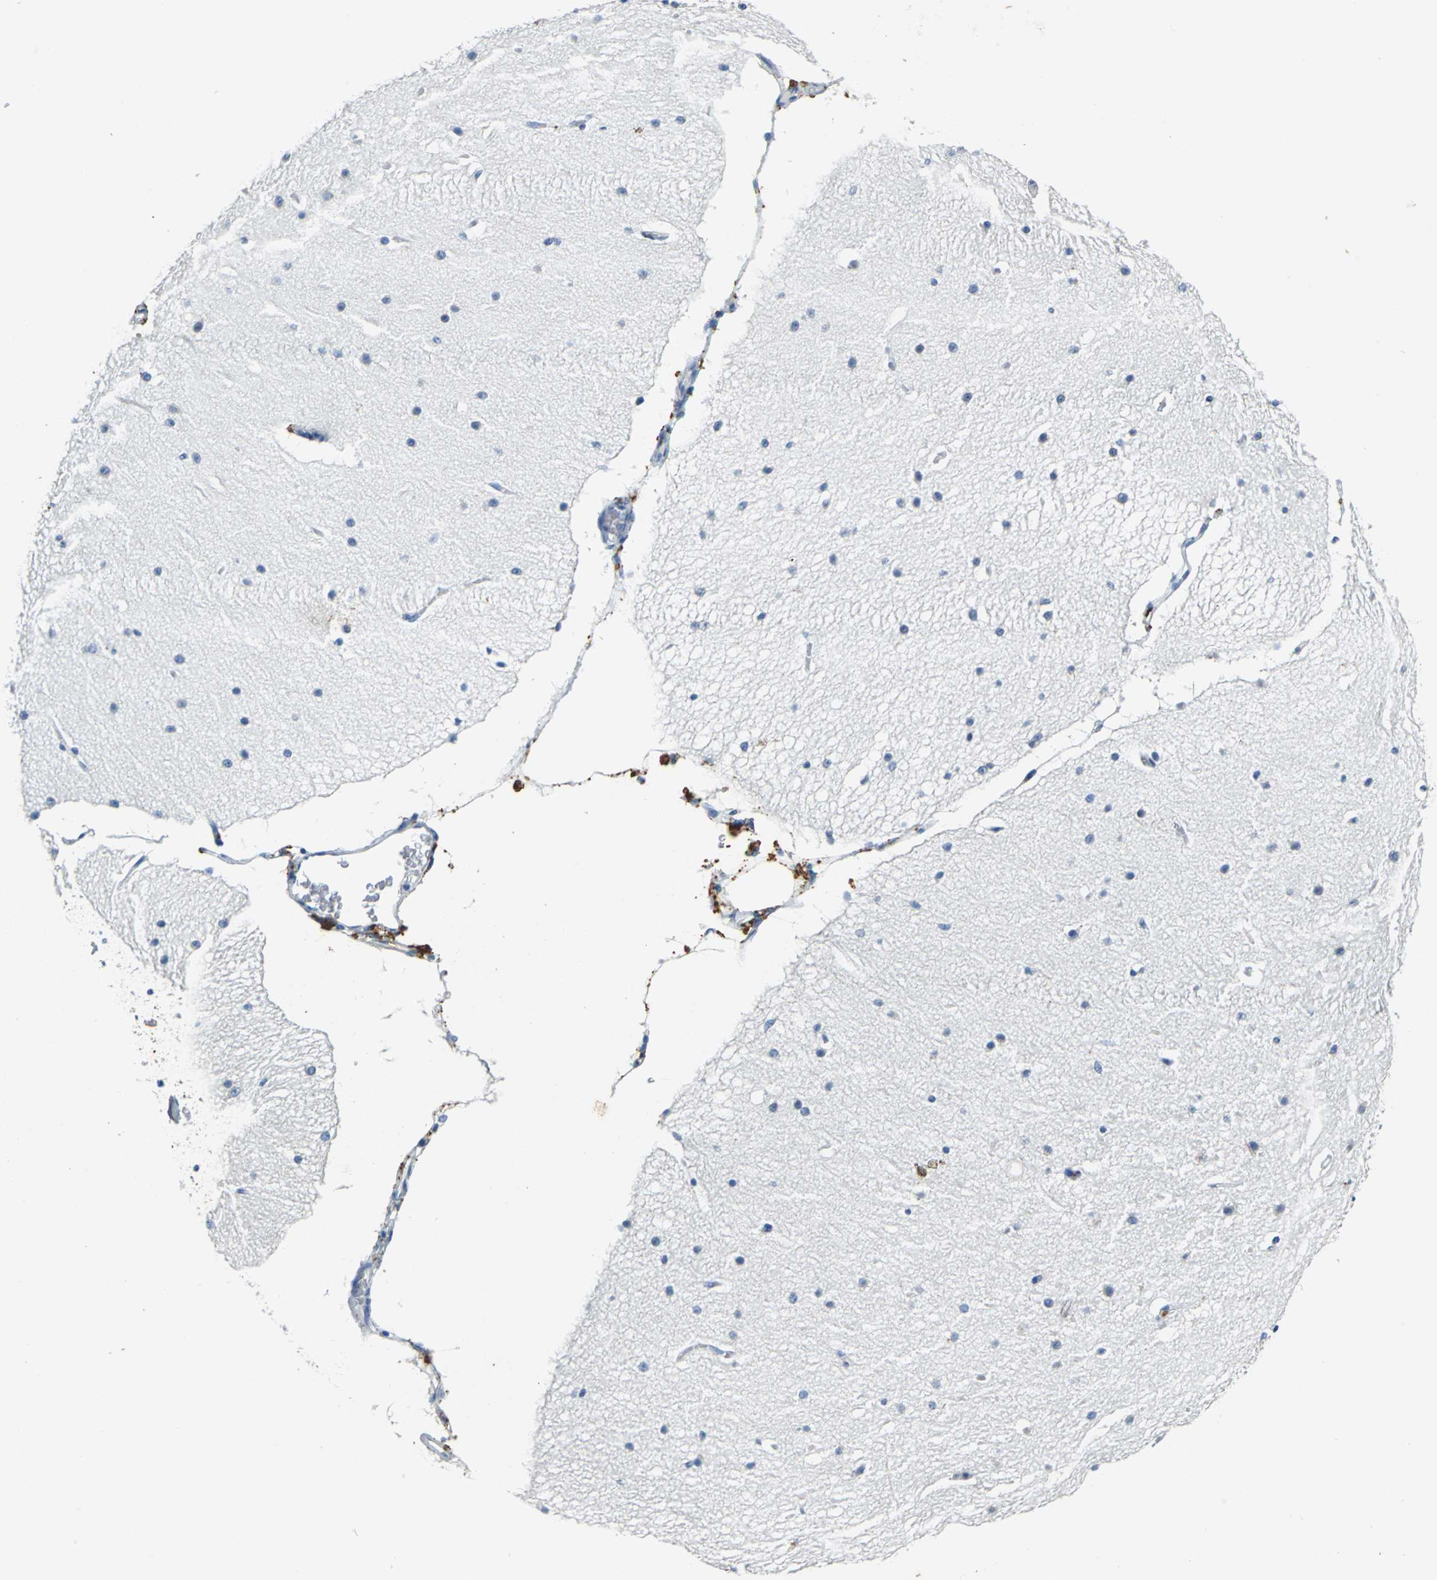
{"staining": {"intensity": "negative", "quantity": "none", "location": "none"}, "tissue": "cerebellum", "cell_type": "Cells in granular layer", "image_type": "normal", "snomed": [{"axis": "morphology", "description": "Normal tissue, NOS"}, {"axis": "topography", "description": "Cerebellum"}], "caption": "A high-resolution photomicrograph shows immunohistochemistry staining of benign cerebellum, which demonstrates no significant positivity in cells in granular layer. (DAB IHC with hematoxylin counter stain).", "gene": "TEX264", "patient": {"sex": "female", "age": 54}}